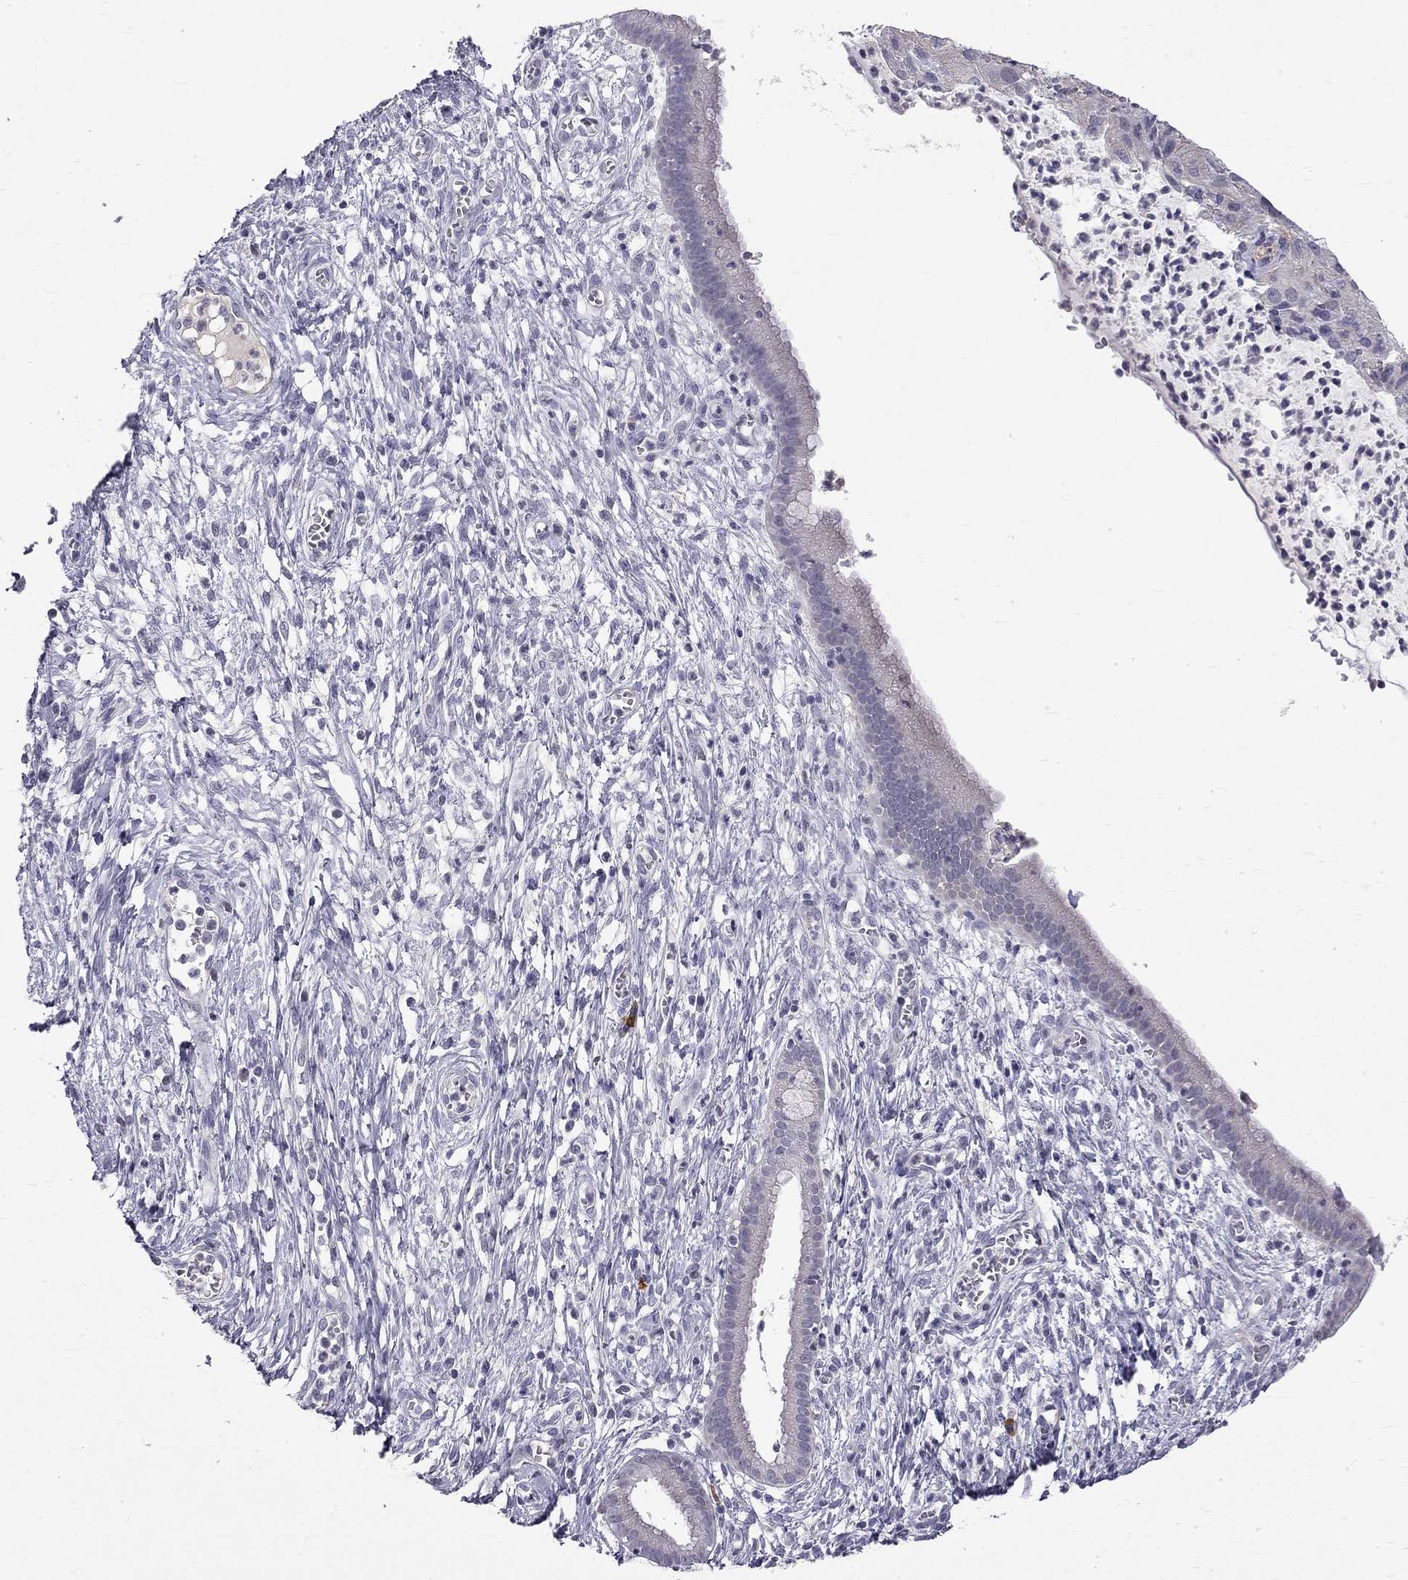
{"staining": {"intensity": "negative", "quantity": "none", "location": "none"}, "tissue": "cervical cancer", "cell_type": "Tumor cells", "image_type": "cancer", "snomed": [{"axis": "morphology", "description": "Squamous cell carcinoma, NOS"}, {"axis": "topography", "description": "Cervix"}], "caption": "Micrograph shows no protein expression in tumor cells of cervical cancer tissue.", "gene": "RTL9", "patient": {"sex": "female", "age": 32}}